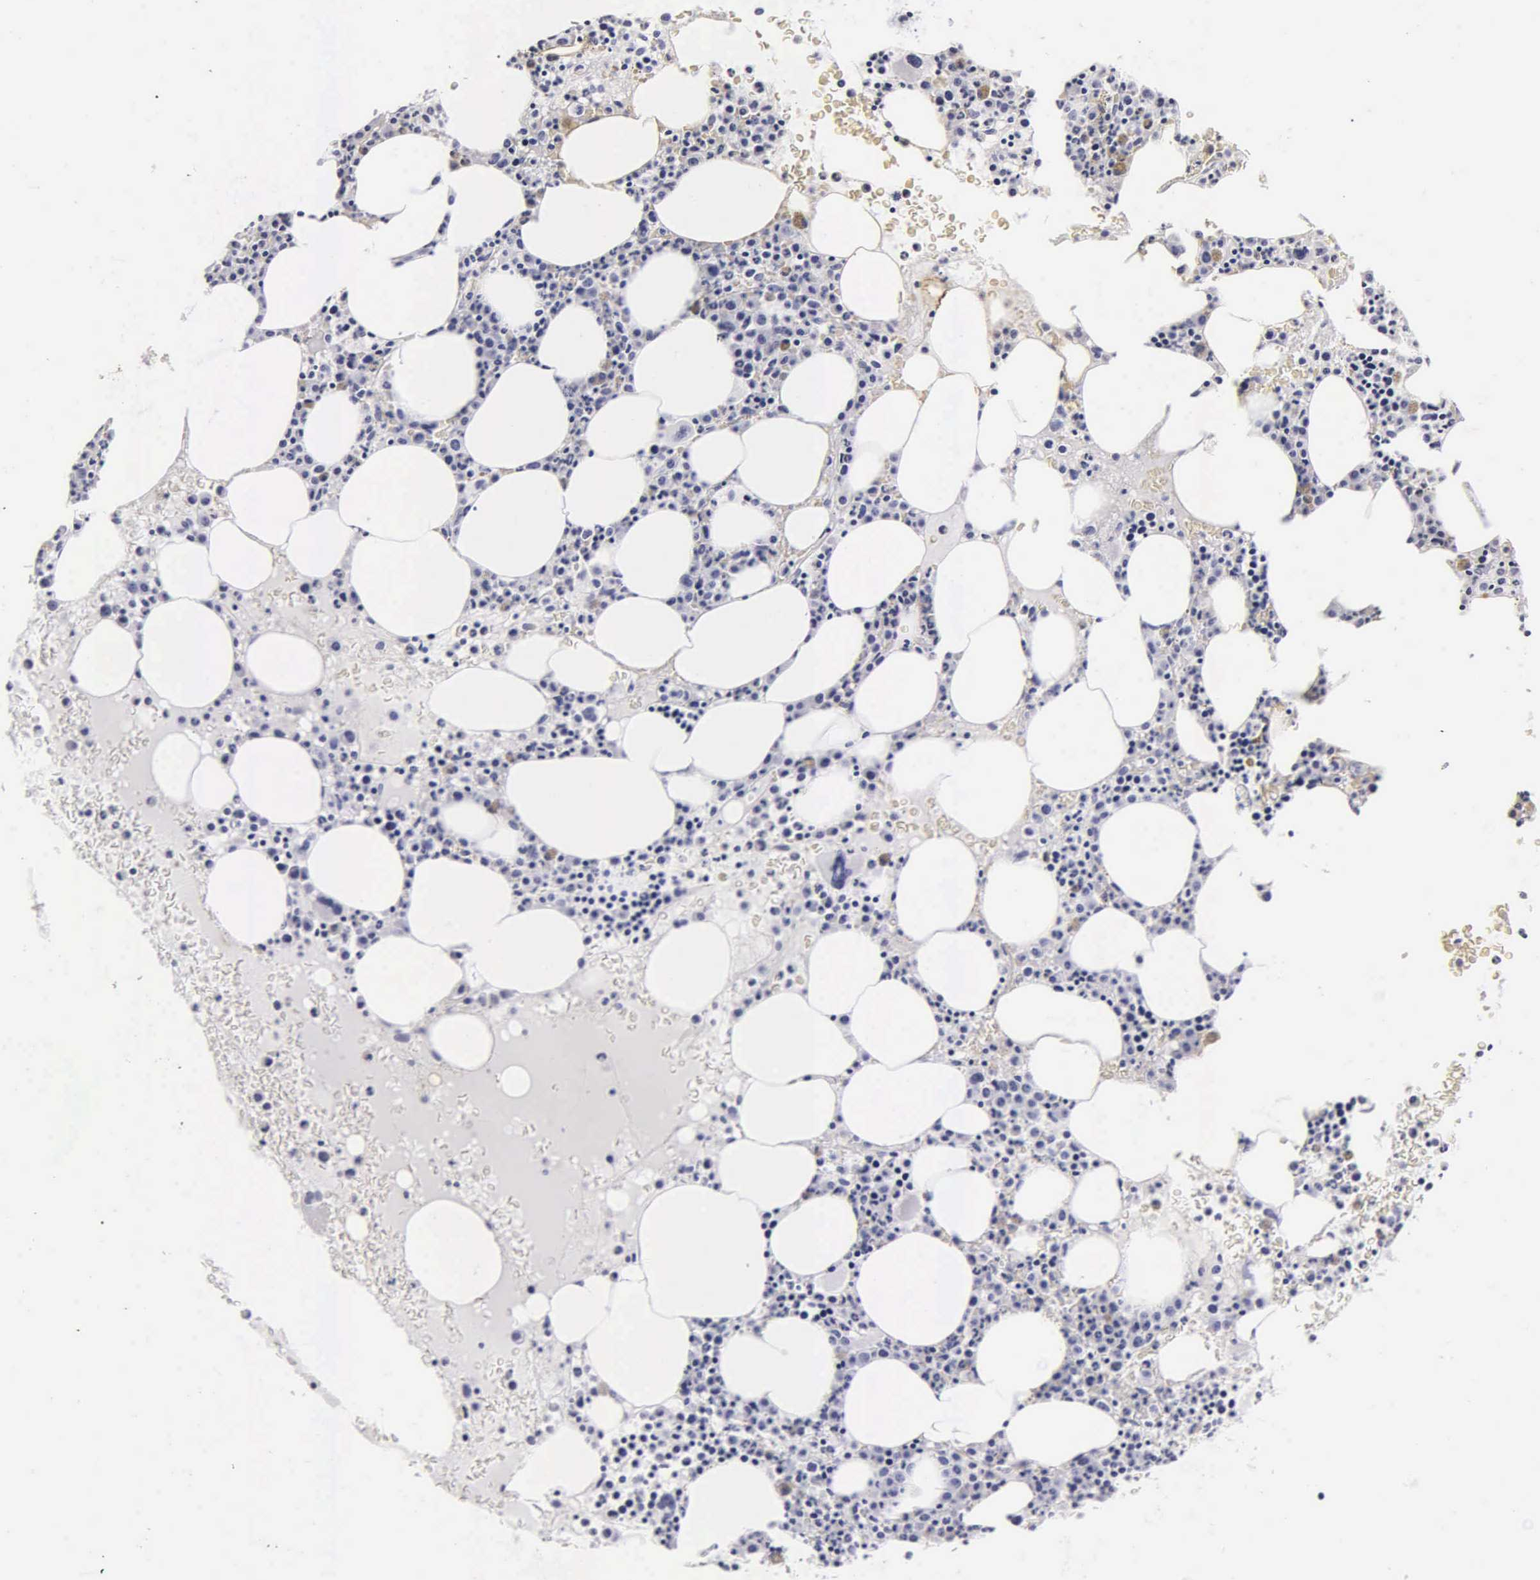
{"staining": {"intensity": "negative", "quantity": "none", "location": "none"}, "tissue": "bone marrow", "cell_type": "Hematopoietic cells", "image_type": "normal", "snomed": [{"axis": "morphology", "description": "Normal tissue, NOS"}, {"axis": "topography", "description": "Bone marrow"}], "caption": "Immunohistochemistry (IHC) of benign human bone marrow exhibits no expression in hematopoietic cells.", "gene": "CGB3", "patient": {"sex": "female", "age": 88}}